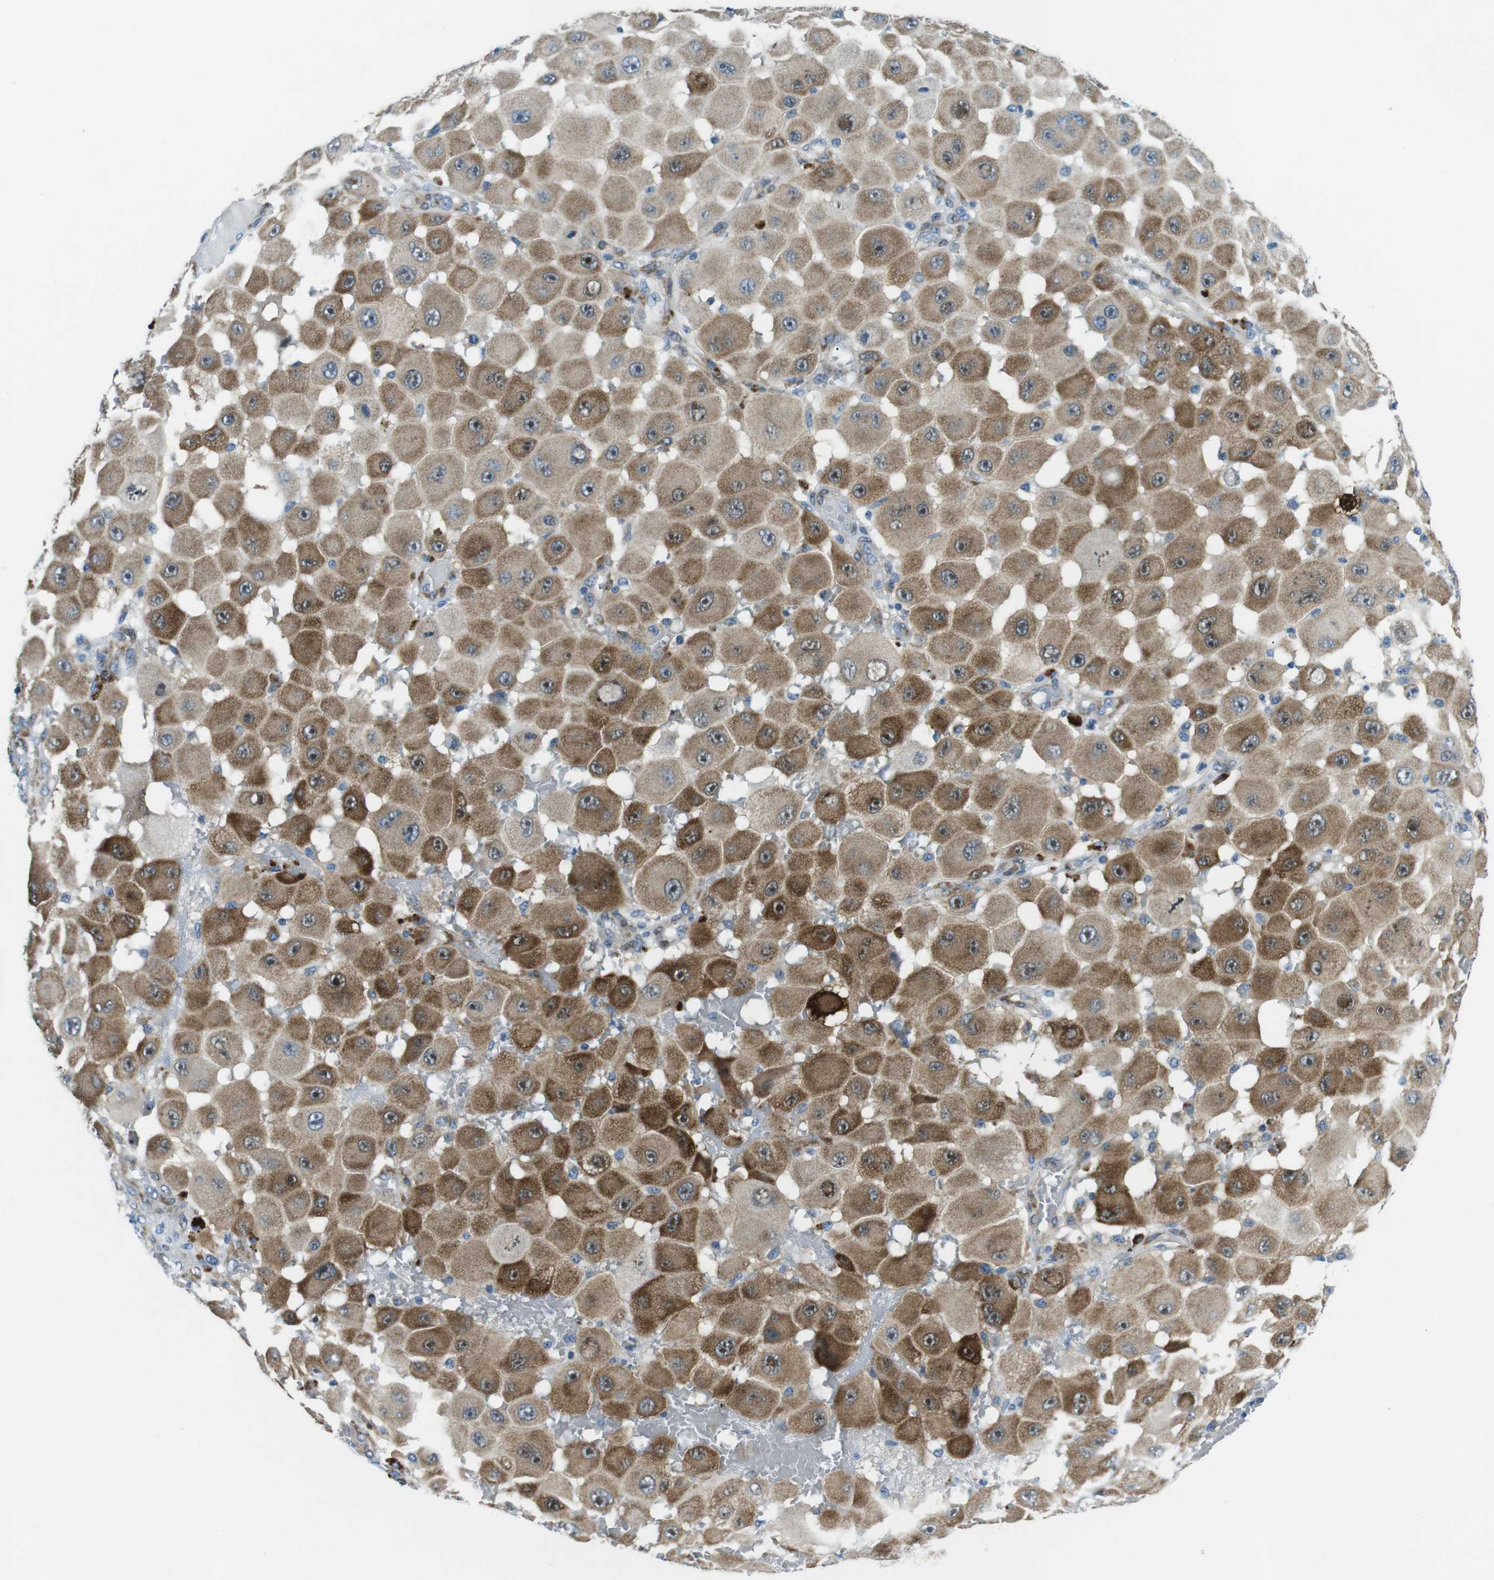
{"staining": {"intensity": "moderate", "quantity": ">75%", "location": "cytoplasmic/membranous"}, "tissue": "melanoma", "cell_type": "Tumor cells", "image_type": "cancer", "snomed": [{"axis": "morphology", "description": "Malignant melanoma, NOS"}, {"axis": "topography", "description": "Skin"}], "caption": "Malignant melanoma was stained to show a protein in brown. There is medium levels of moderate cytoplasmic/membranous positivity in about >75% of tumor cells.", "gene": "PHLDA1", "patient": {"sex": "female", "age": 81}}